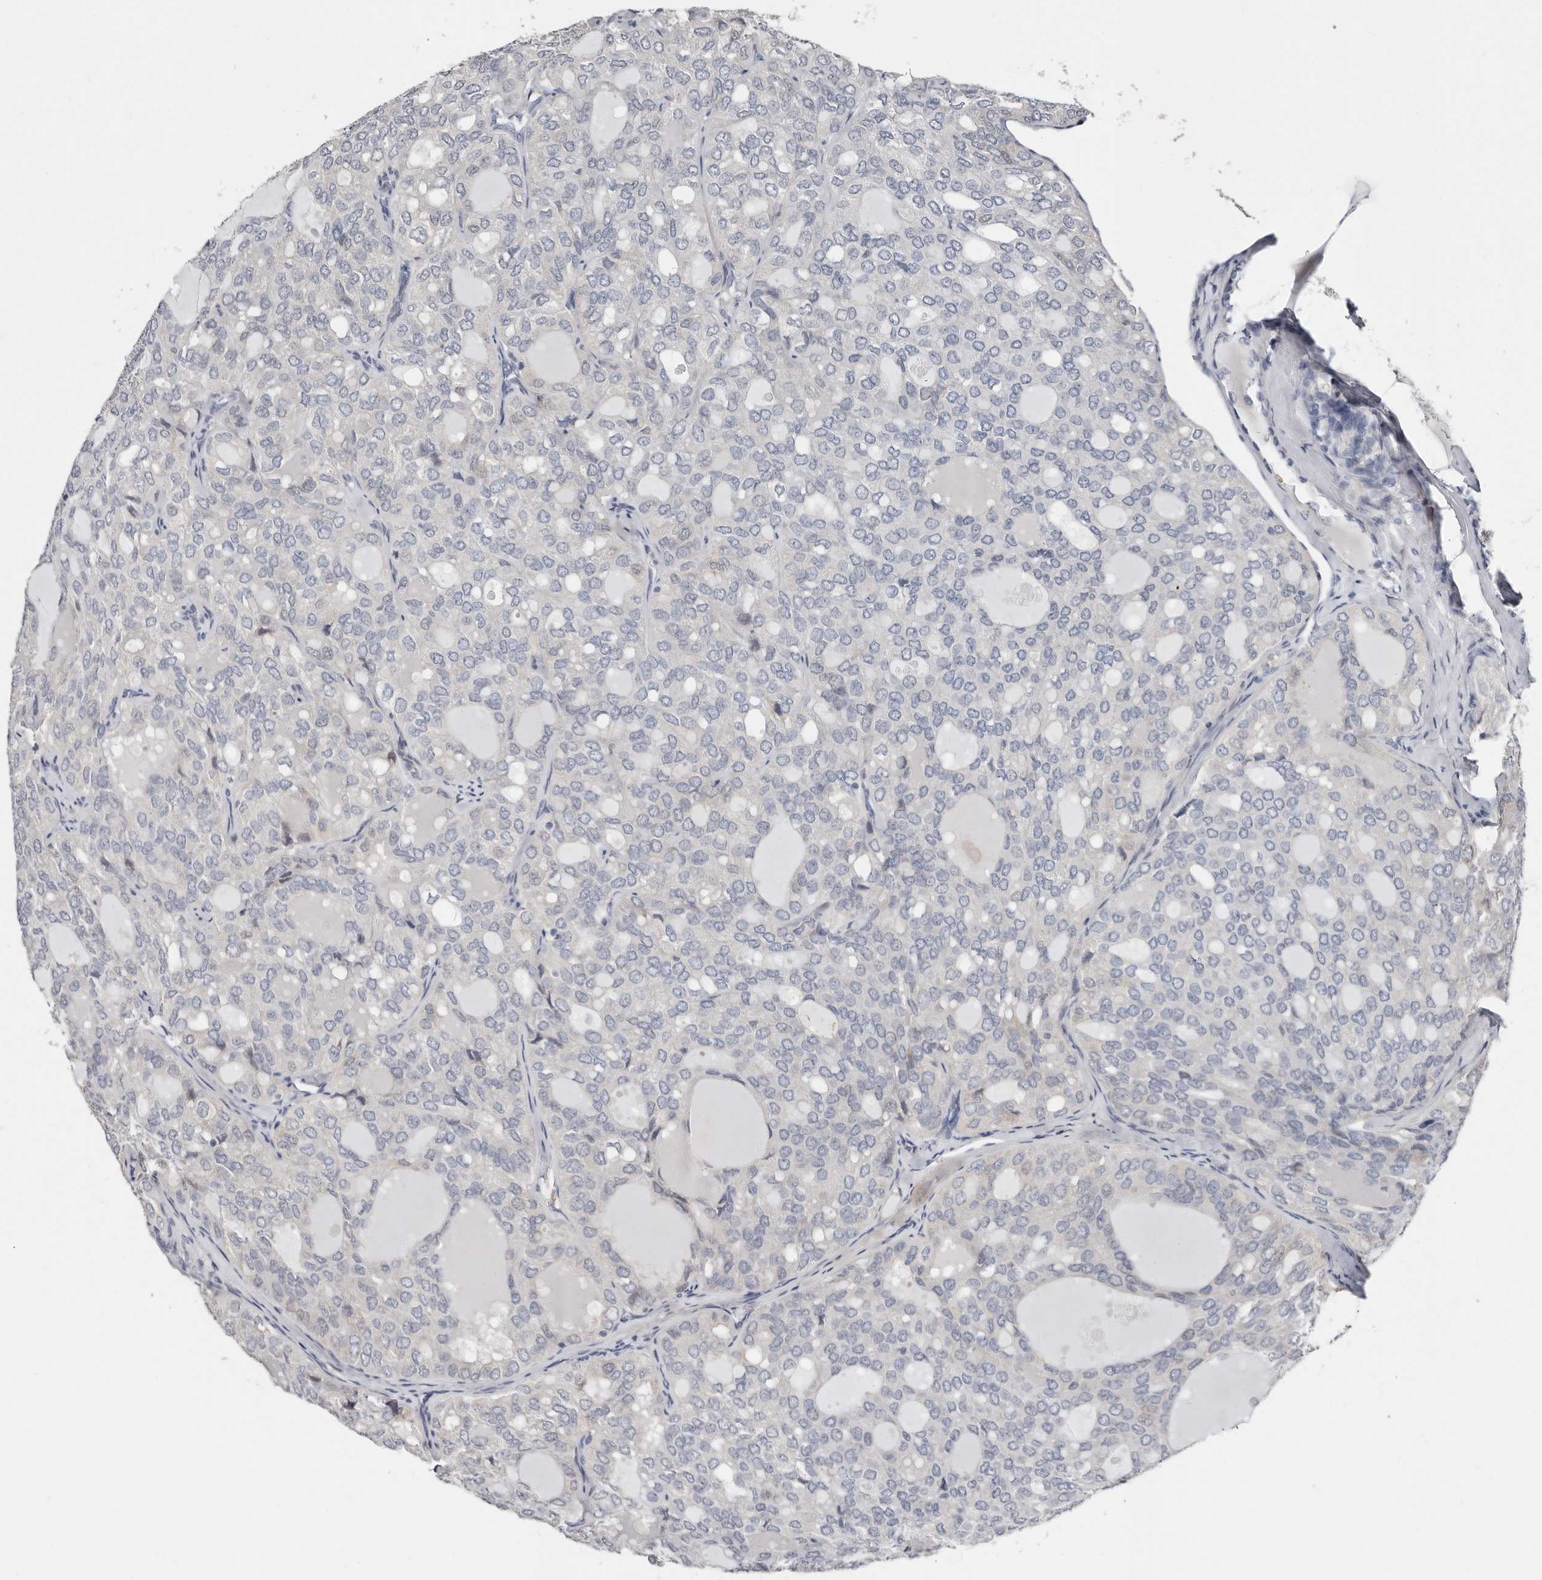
{"staining": {"intensity": "negative", "quantity": "none", "location": "none"}, "tissue": "thyroid cancer", "cell_type": "Tumor cells", "image_type": "cancer", "snomed": [{"axis": "morphology", "description": "Follicular adenoma carcinoma, NOS"}, {"axis": "topography", "description": "Thyroid gland"}], "caption": "Human thyroid follicular adenoma carcinoma stained for a protein using immunohistochemistry (IHC) demonstrates no expression in tumor cells.", "gene": "ASRGL1", "patient": {"sex": "male", "age": 75}}